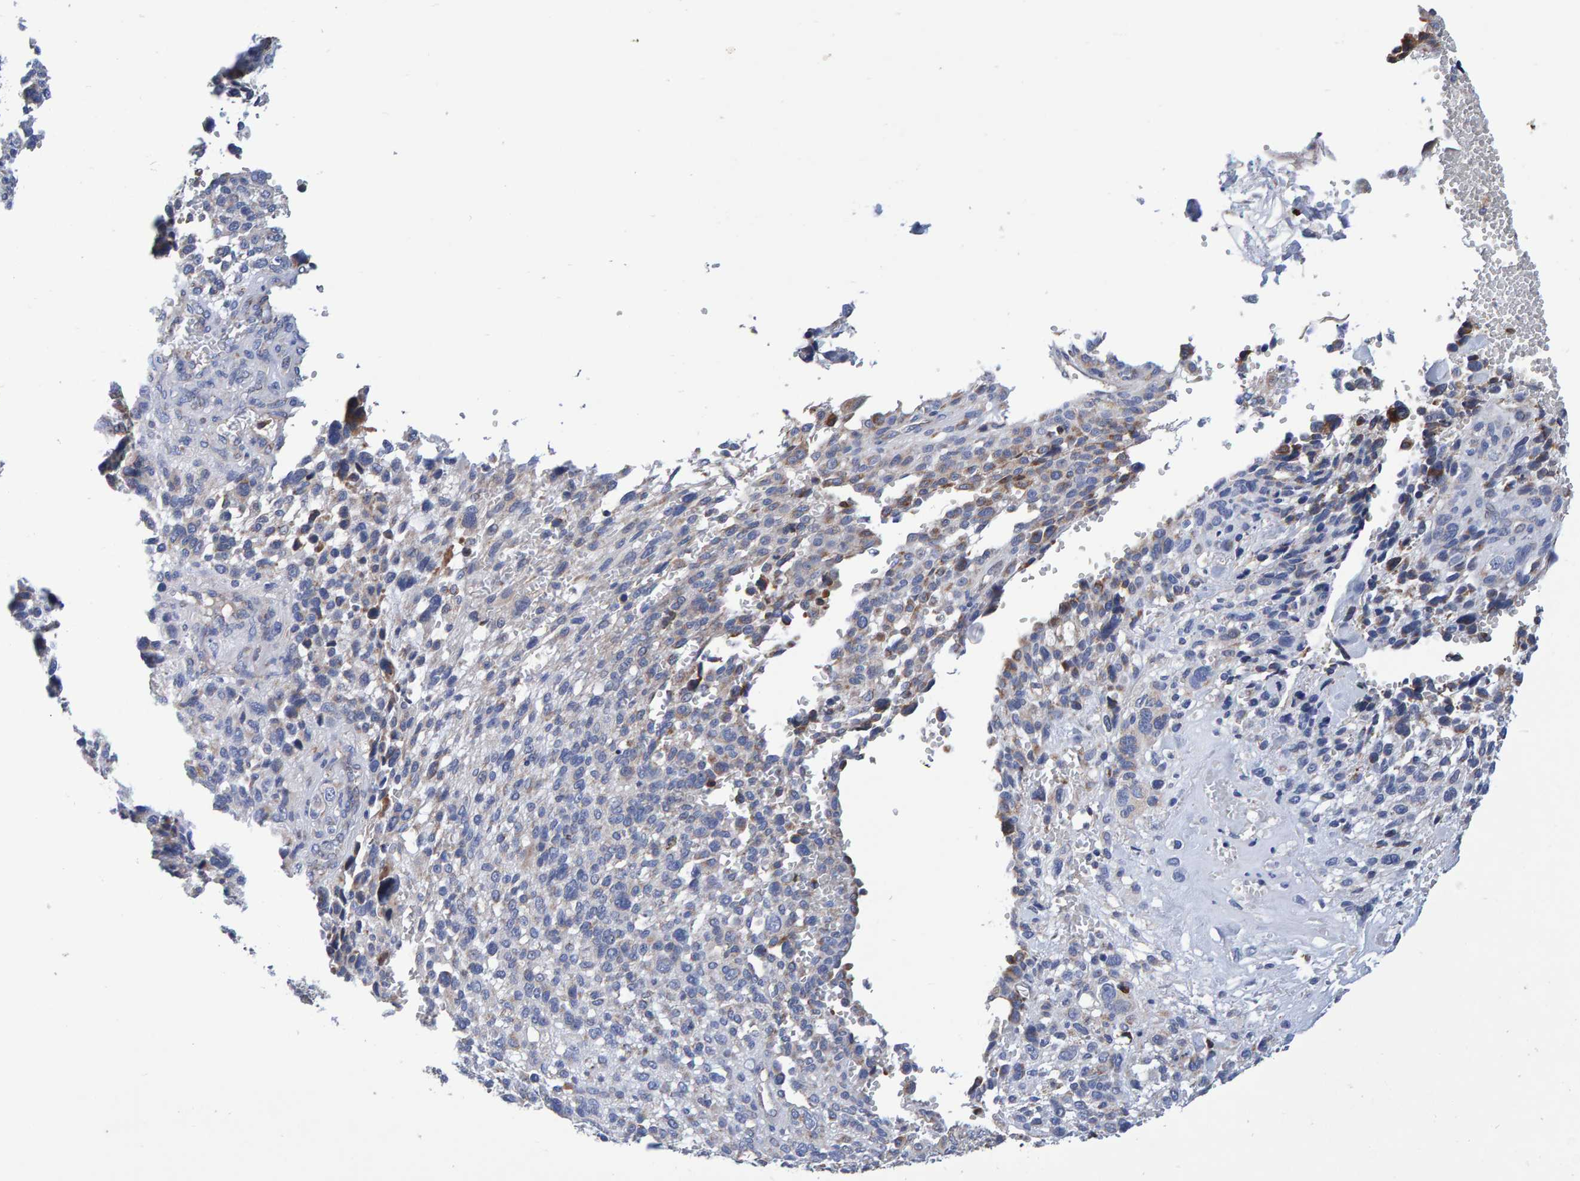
{"staining": {"intensity": "weak", "quantity": "<25%", "location": "cytoplasmic/membranous"}, "tissue": "melanoma", "cell_type": "Tumor cells", "image_type": "cancer", "snomed": [{"axis": "morphology", "description": "Malignant melanoma, NOS"}, {"axis": "topography", "description": "Skin"}], "caption": "The immunohistochemistry (IHC) image has no significant expression in tumor cells of melanoma tissue.", "gene": "EFR3A", "patient": {"sex": "female", "age": 55}}